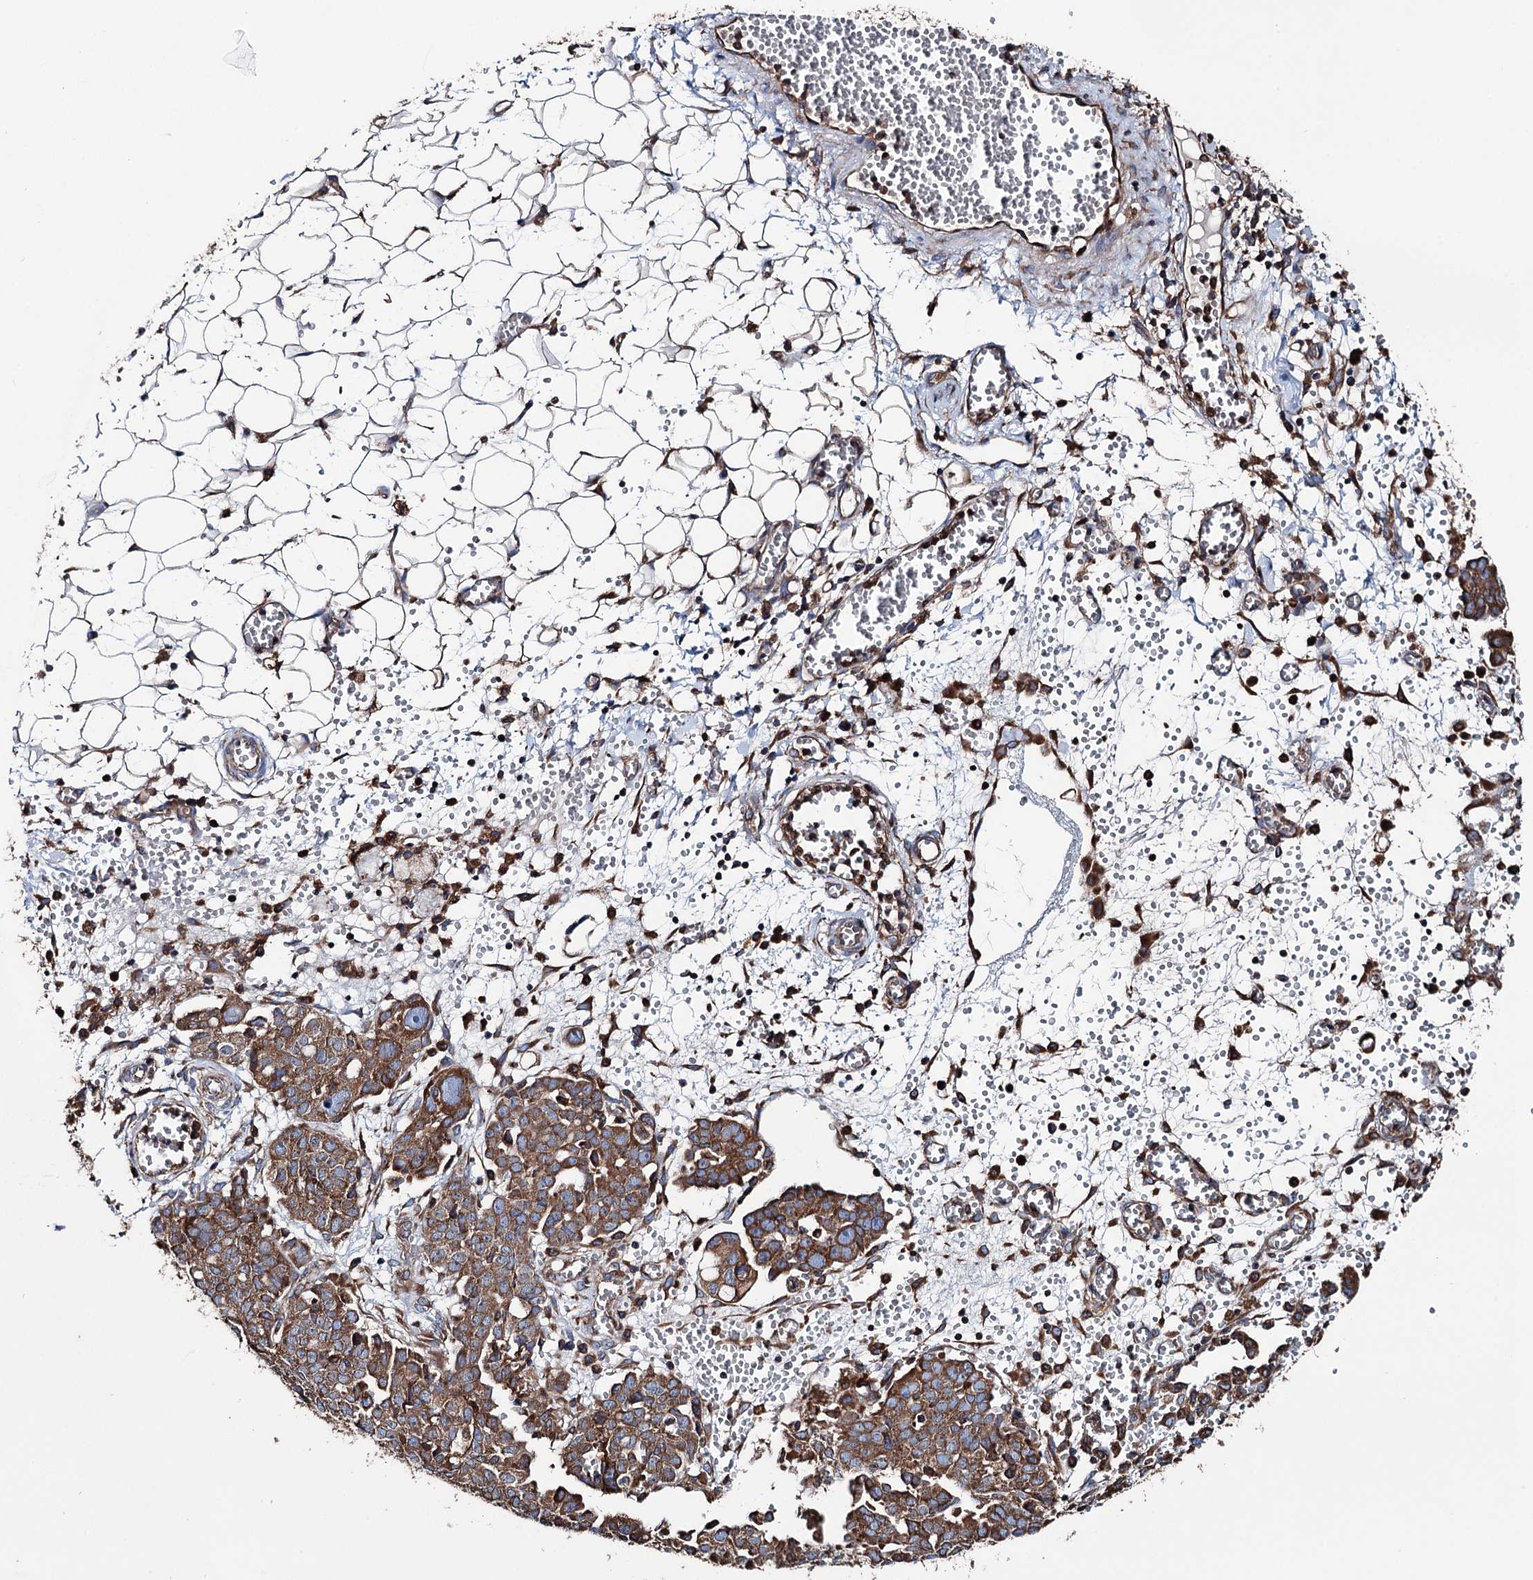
{"staining": {"intensity": "moderate", "quantity": ">75%", "location": "cytoplasmic/membranous"}, "tissue": "ovarian cancer", "cell_type": "Tumor cells", "image_type": "cancer", "snomed": [{"axis": "morphology", "description": "Cystadenocarcinoma, serous, NOS"}, {"axis": "topography", "description": "Soft tissue"}, {"axis": "topography", "description": "Ovary"}], "caption": "The image demonstrates immunohistochemical staining of ovarian serous cystadenocarcinoma. There is moderate cytoplasmic/membranous expression is appreciated in approximately >75% of tumor cells.", "gene": "ERP29", "patient": {"sex": "female", "age": 57}}